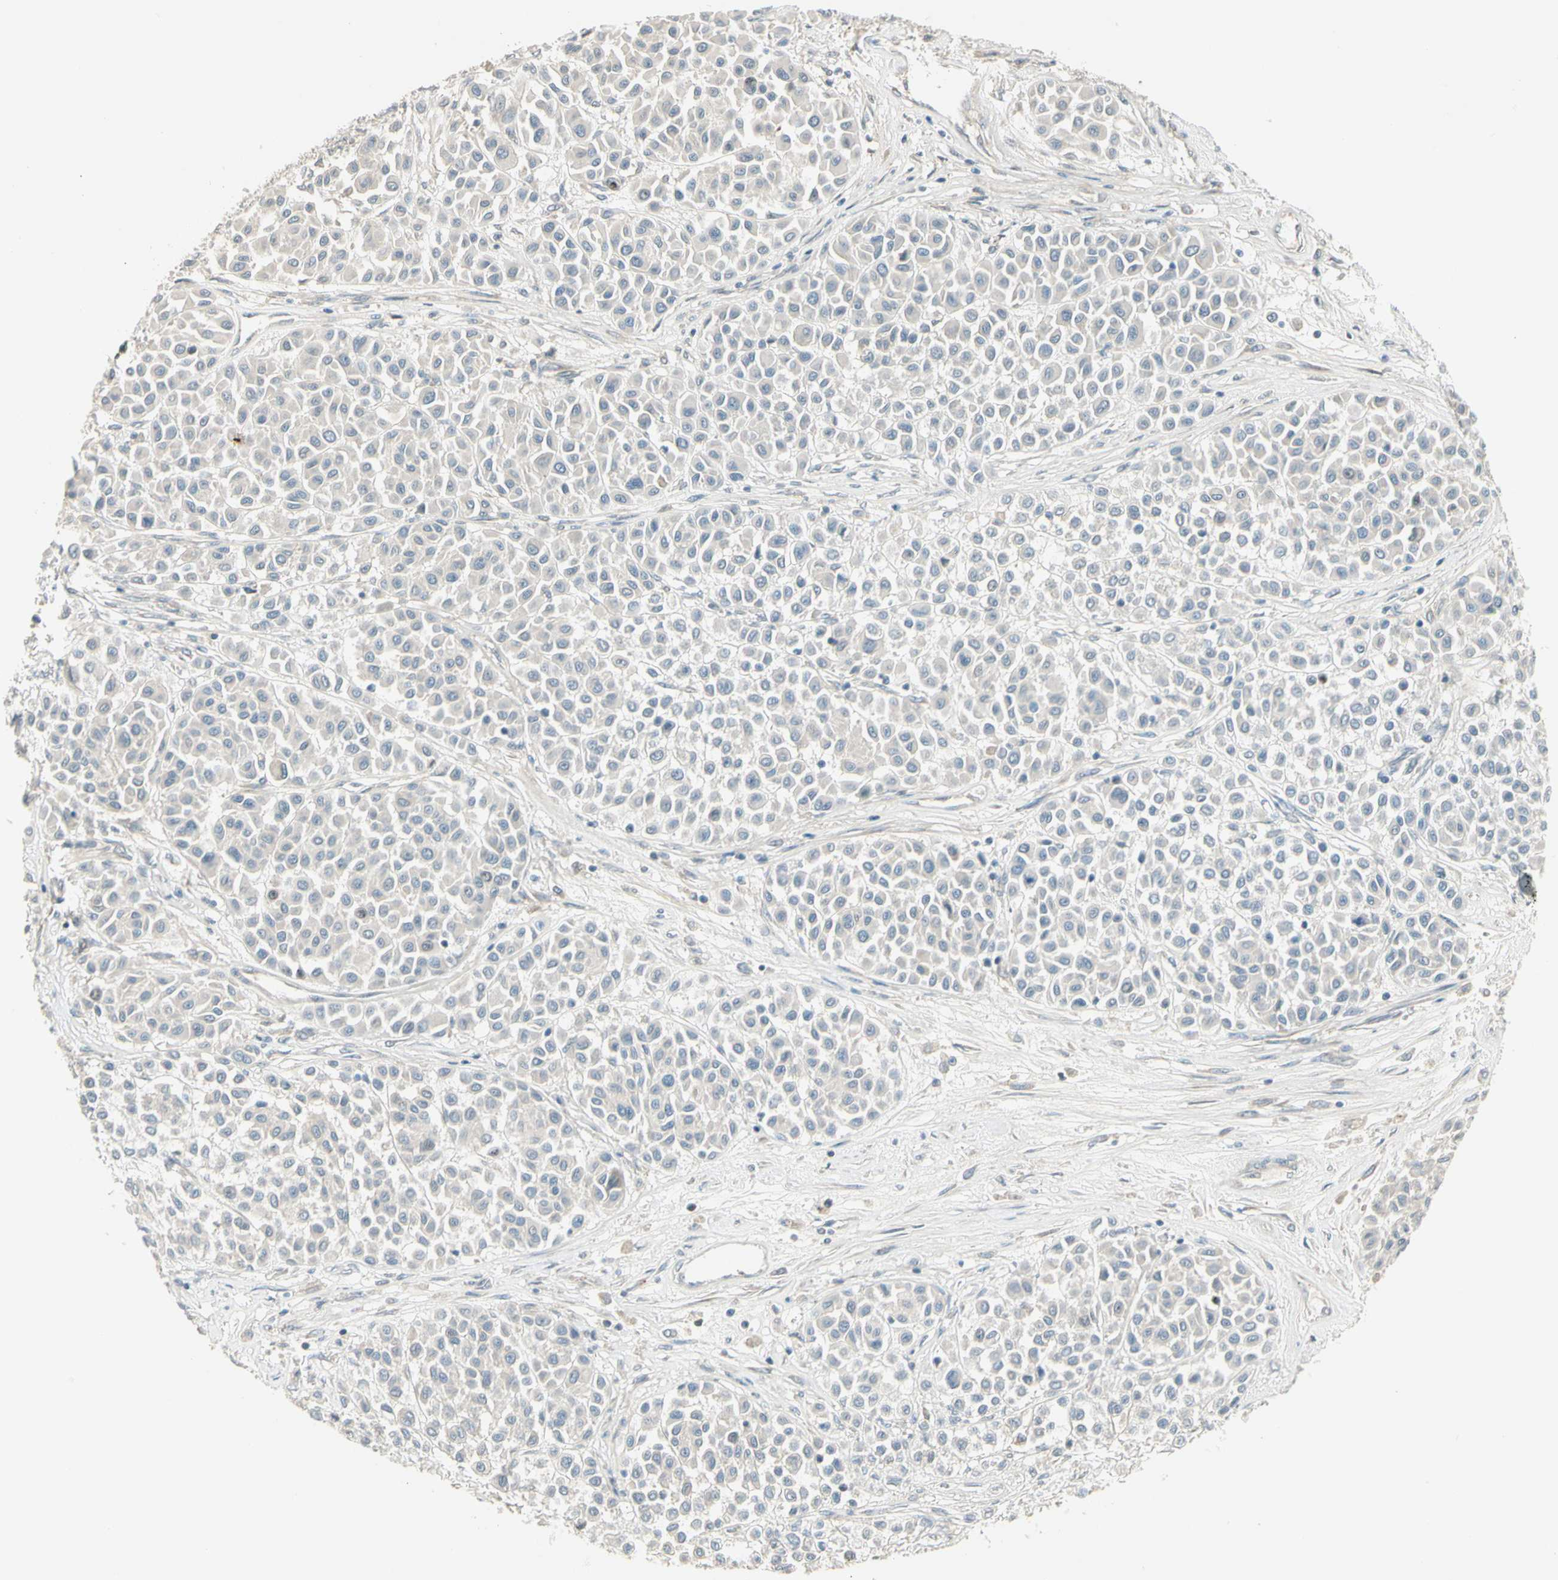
{"staining": {"intensity": "negative", "quantity": "none", "location": "none"}, "tissue": "melanoma", "cell_type": "Tumor cells", "image_type": "cancer", "snomed": [{"axis": "morphology", "description": "Malignant melanoma, Metastatic site"}, {"axis": "topography", "description": "Soft tissue"}], "caption": "Immunohistochemistry (IHC) photomicrograph of neoplastic tissue: melanoma stained with DAB exhibits no significant protein expression in tumor cells.", "gene": "PCDHB15", "patient": {"sex": "male", "age": 41}}